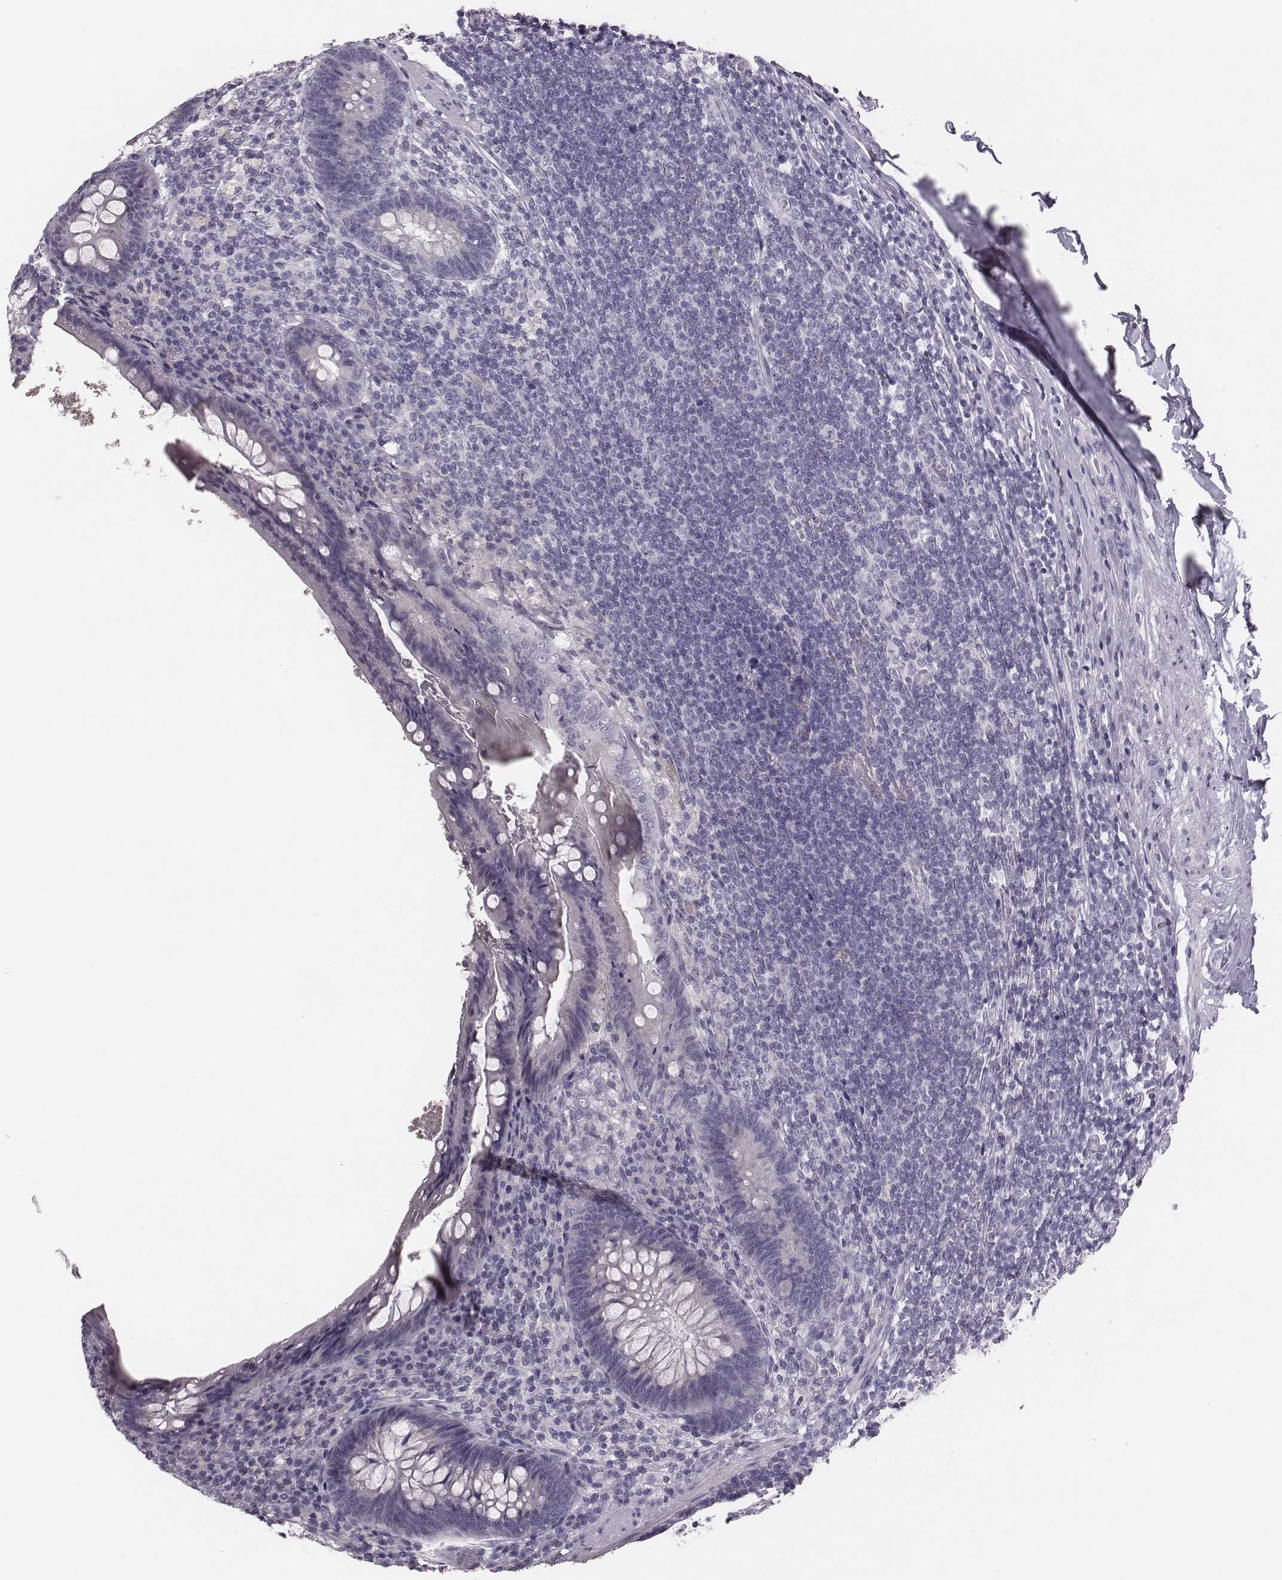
{"staining": {"intensity": "negative", "quantity": "none", "location": "none"}, "tissue": "appendix", "cell_type": "Glandular cells", "image_type": "normal", "snomed": [{"axis": "morphology", "description": "Normal tissue, NOS"}, {"axis": "topography", "description": "Appendix"}], "caption": "There is no significant staining in glandular cells of appendix. (DAB IHC visualized using brightfield microscopy, high magnification).", "gene": "CSHL1", "patient": {"sex": "male", "age": 47}}